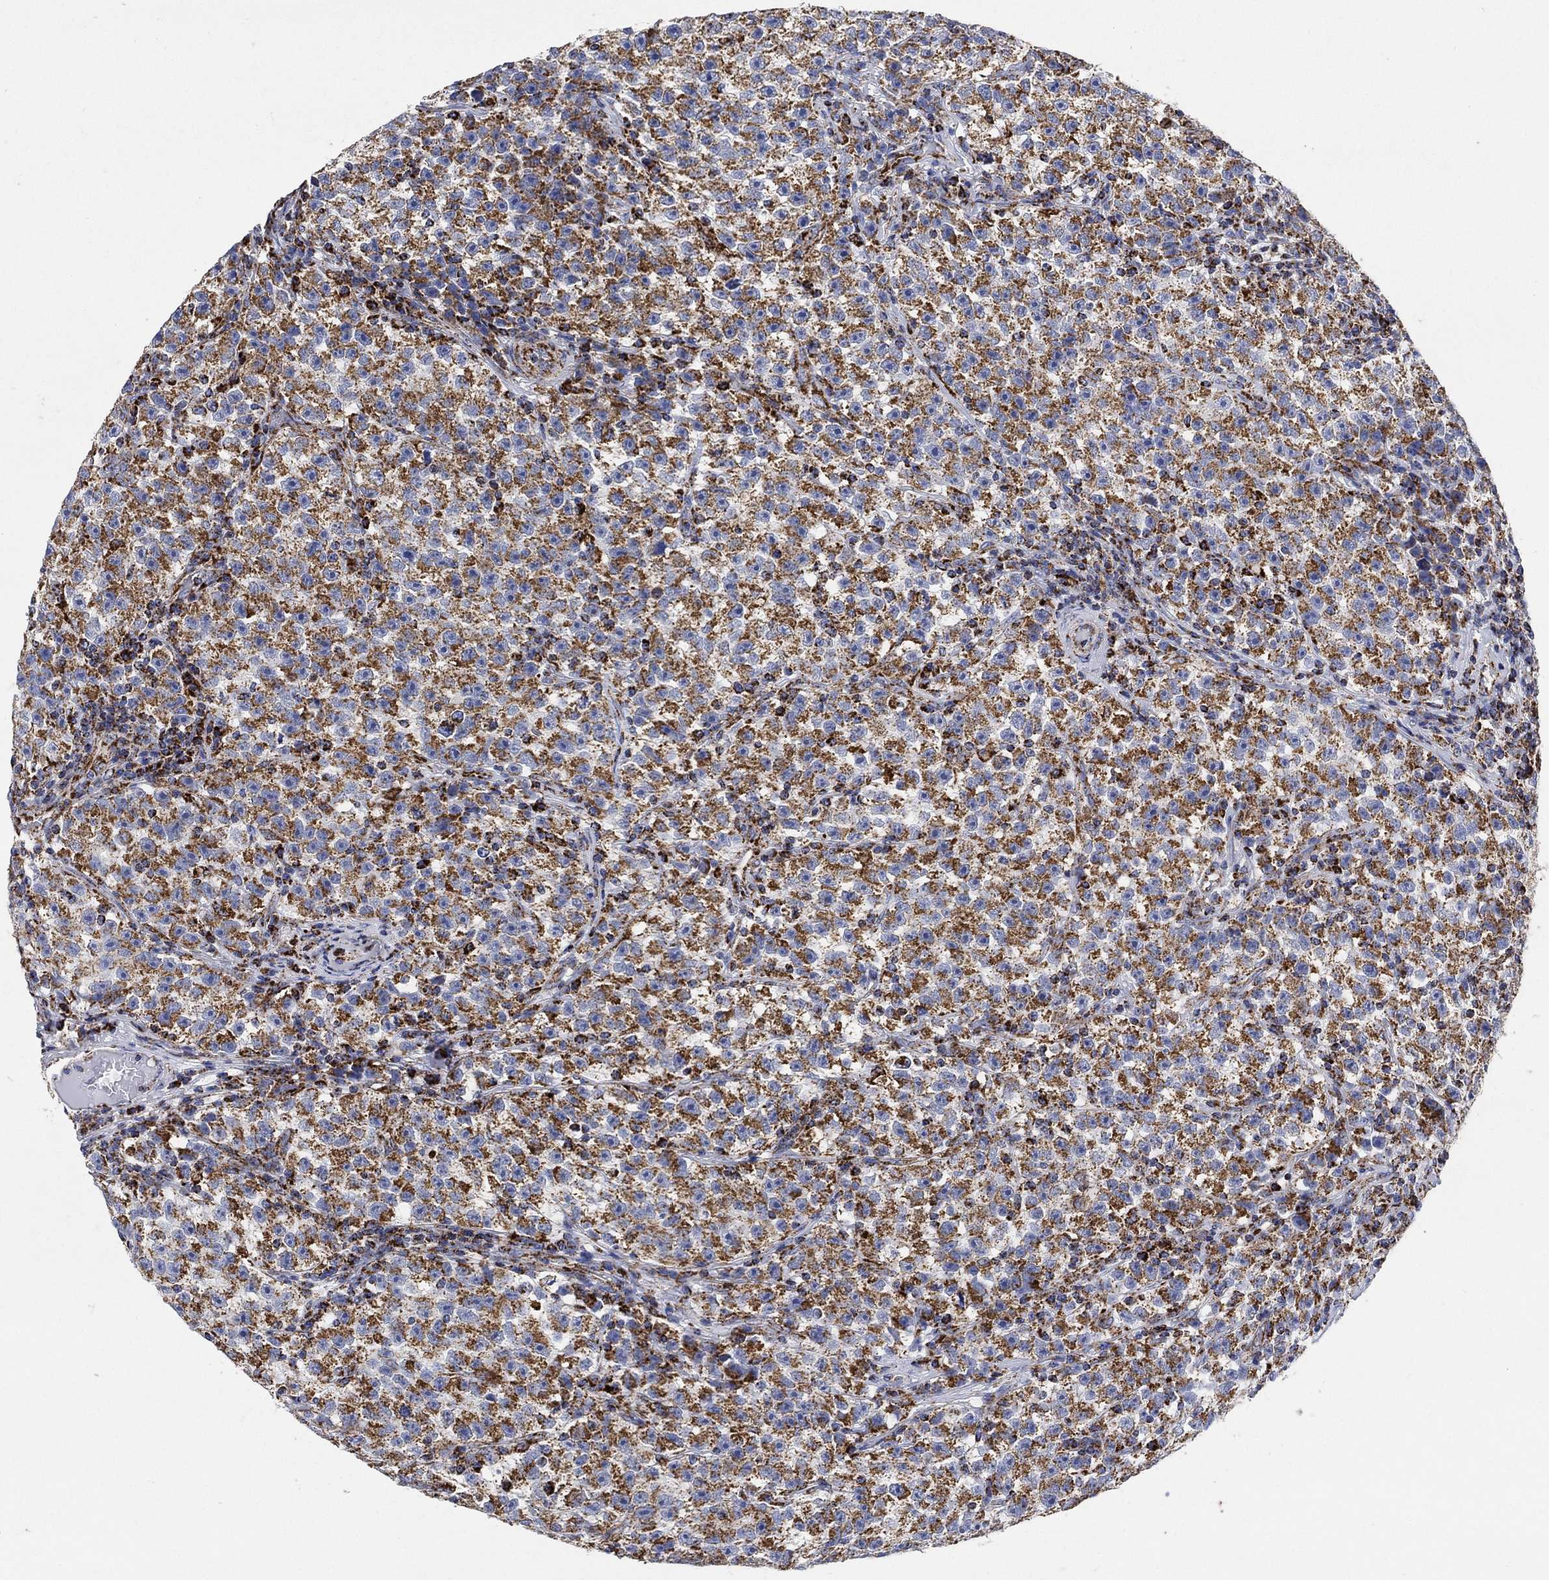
{"staining": {"intensity": "moderate", "quantity": ">75%", "location": "cytoplasmic/membranous"}, "tissue": "testis cancer", "cell_type": "Tumor cells", "image_type": "cancer", "snomed": [{"axis": "morphology", "description": "Seminoma, NOS"}, {"axis": "topography", "description": "Testis"}], "caption": "A micrograph showing moderate cytoplasmic/membranous expression in about >75% of tumor cells in testis cancer (seminoma), as visualized by brown immunohistochemical staining.", "gene": "NDUFS3", "patient": {"sex": "male", "age": 22}}